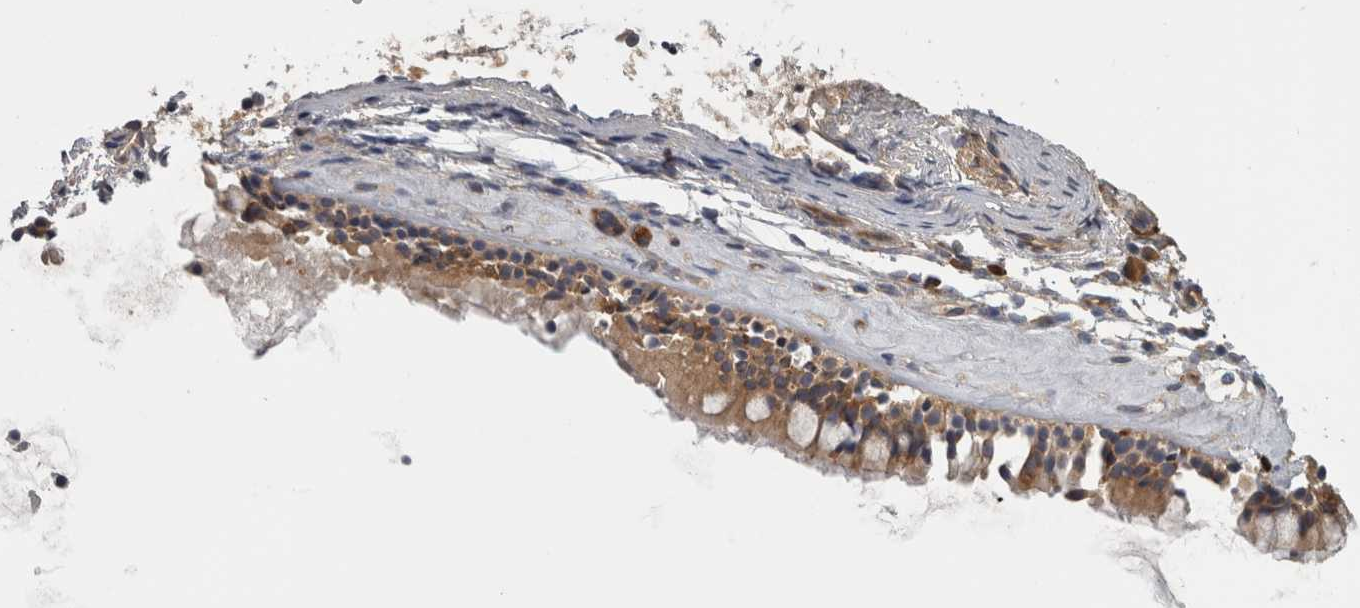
{"staining": {"intensity": "strong", "quantity": ">75%", "location": "cytoplasmic/membranous"}, "tissue": "nasopharynx", "cell_type": "Respiratory epithelial cells", "image_type": "normal", "snomed": [{"axis": "morphology", "description": "Normal tissue, NOS"}, {"axis": "topography", "description": "Nasopharynx"}], "caption": "Immunohistochemistry (IHC) (DAB) staining of normal human nasopharynx shows strong cytoplasmic/membranous protein expression in about >75% of respiratory epithelial cells.", "gene": "SMCR8", "patient": {"sex": "female", "age": 42}}